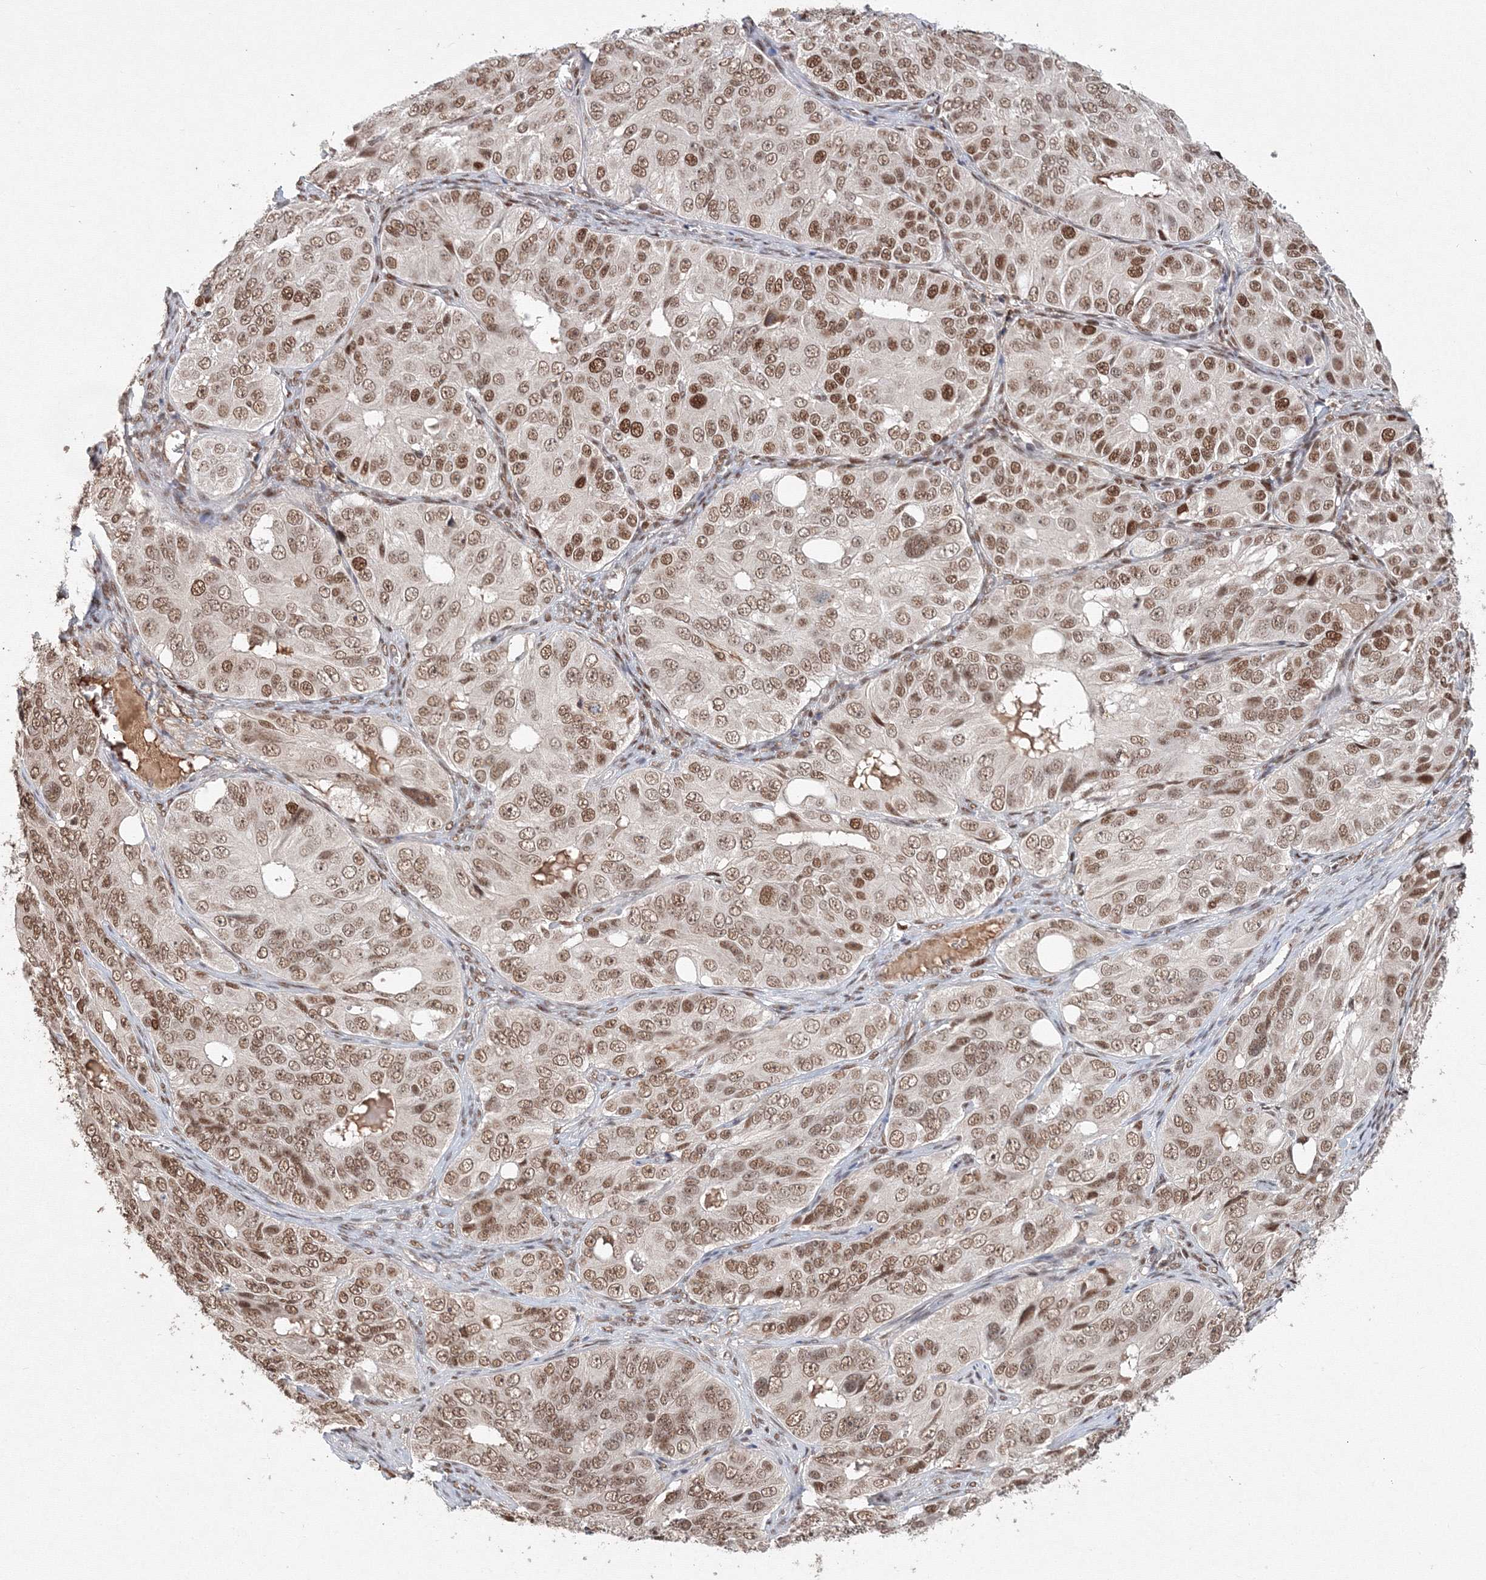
{"staining": {"intensity": "moderate", "quantity": ">75%", "location": "nuclear"}, "tissue": "ovarian cancer", "cell_type": "Tumor cells", "image_type": "cancer", "snomed": [{"axis": "morphology", "description": "Carcinoma, endometroid"}, {"axis": "topography", "description": "Ovary"}], "caption": "Ovarian cancer (endometroid carcinoma) stained with IHC displays moderate nuclear positivity in approximately >75% of tumor cells.", "gene": "IWS1", "patient": {"sex": "female", "age": 51}}